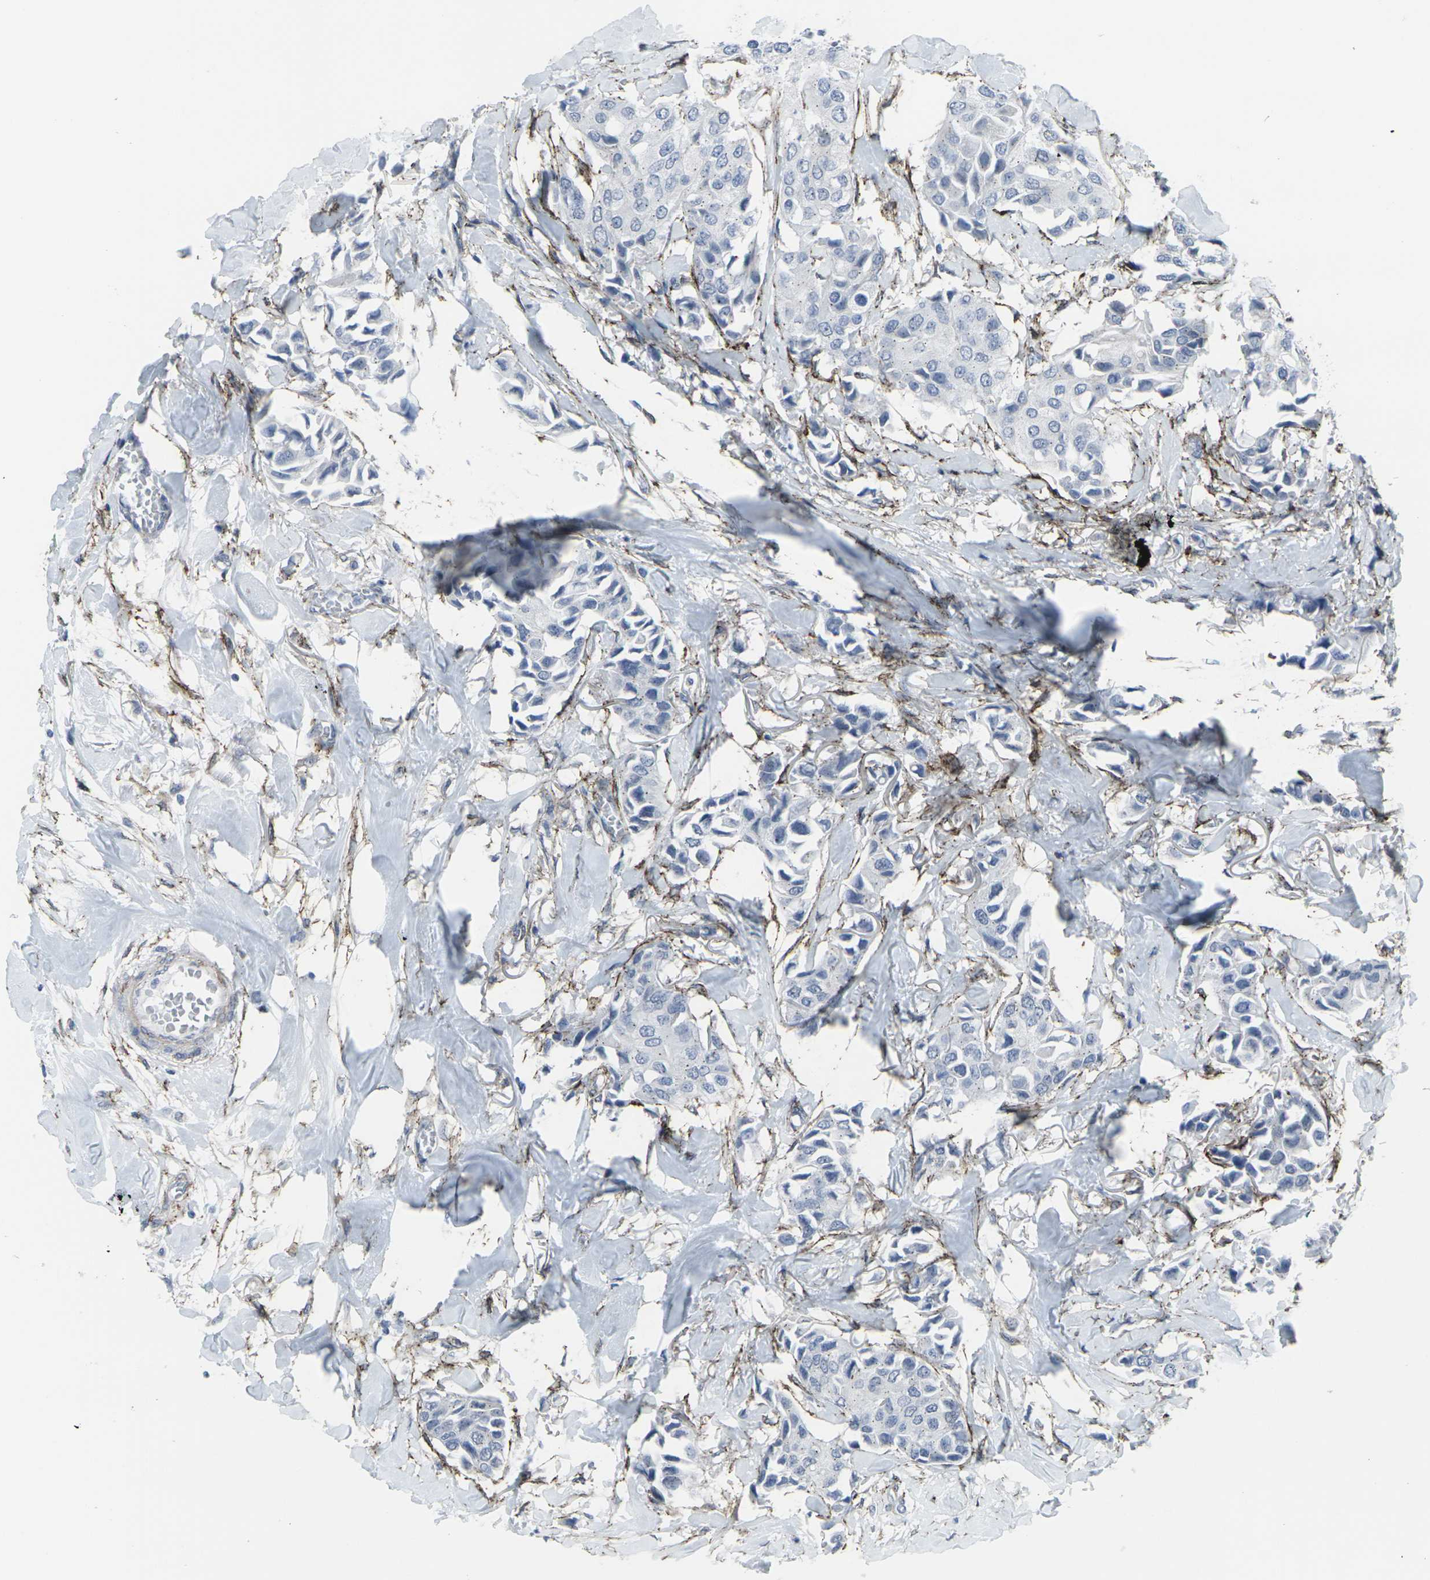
{"staining": {"intensity": "negative", "quantity": "none", "location": "none"}, "tissue": "breast cancer", "cell_type": "Tumor cells", "image_type": "cancer", "snomed": [{"axis": "morphology", "description": "Duct carcinoma"}, {"axis": "topography", "description": "Breast"}], "caption": "Tumor cells show no significant positivity in breast cancer (invasive ductal carcinoma).", "gene": "CDH11", "patient": {"sex": "female", "age": 80}}